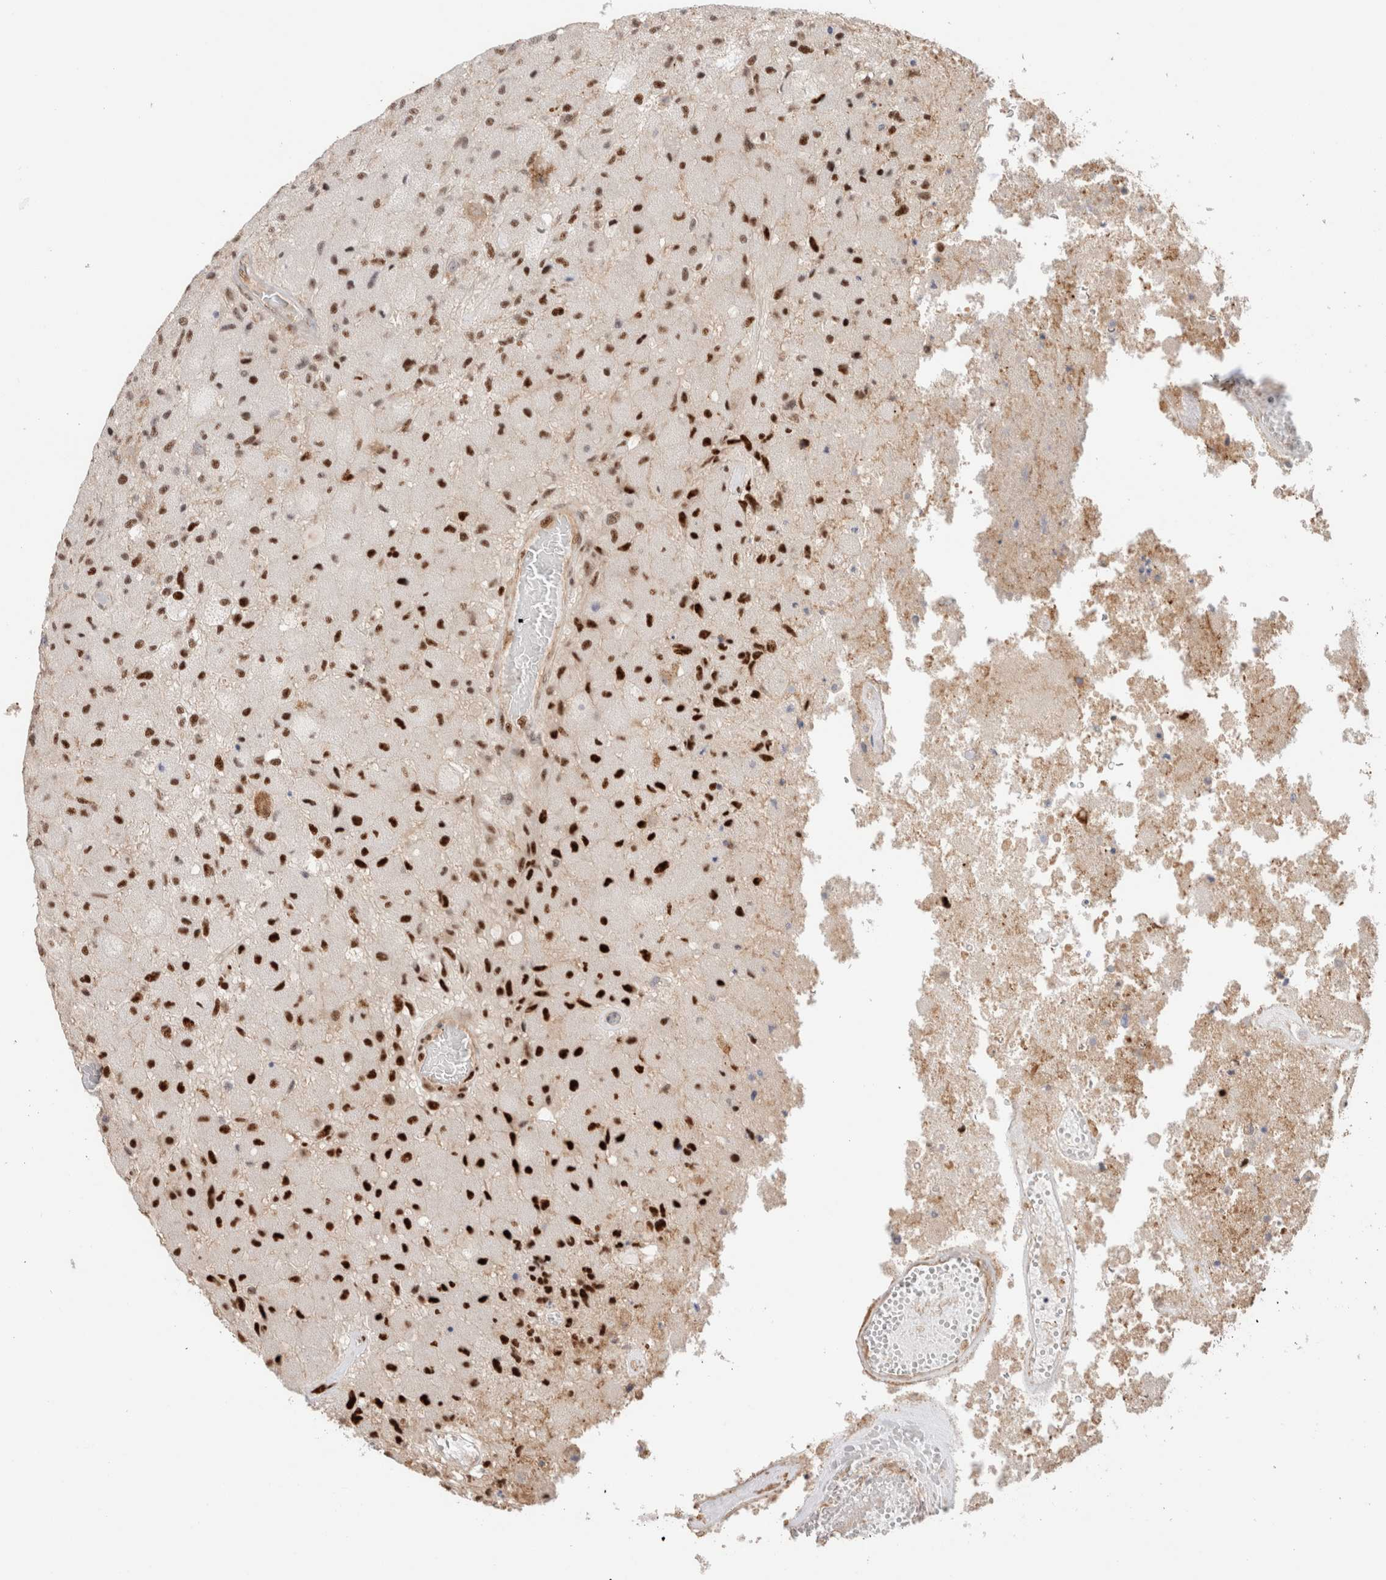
{"staining": {"intensity": "strong", "quantity": "25%-75%", "location": "nuclear"}, "tissue": "glioma", "cell_type": "Tumor cells", "image_type": "cancer", "snomed": [{"axis": "morphology", "description": "Normal tissue, NOS"}, {"axis": "morphology", "description": "Glioma, malignant, High grade"}, {"axis": "topography", "description": "Cerebral cortex"}], "caption": "Immunohistochemical staining of human glioma reveals high levels of strong nuclear positivity in about 25%-75% of tumor cells.", "gene": "ID3", "patient": {"sex": "male", "age": 77}}